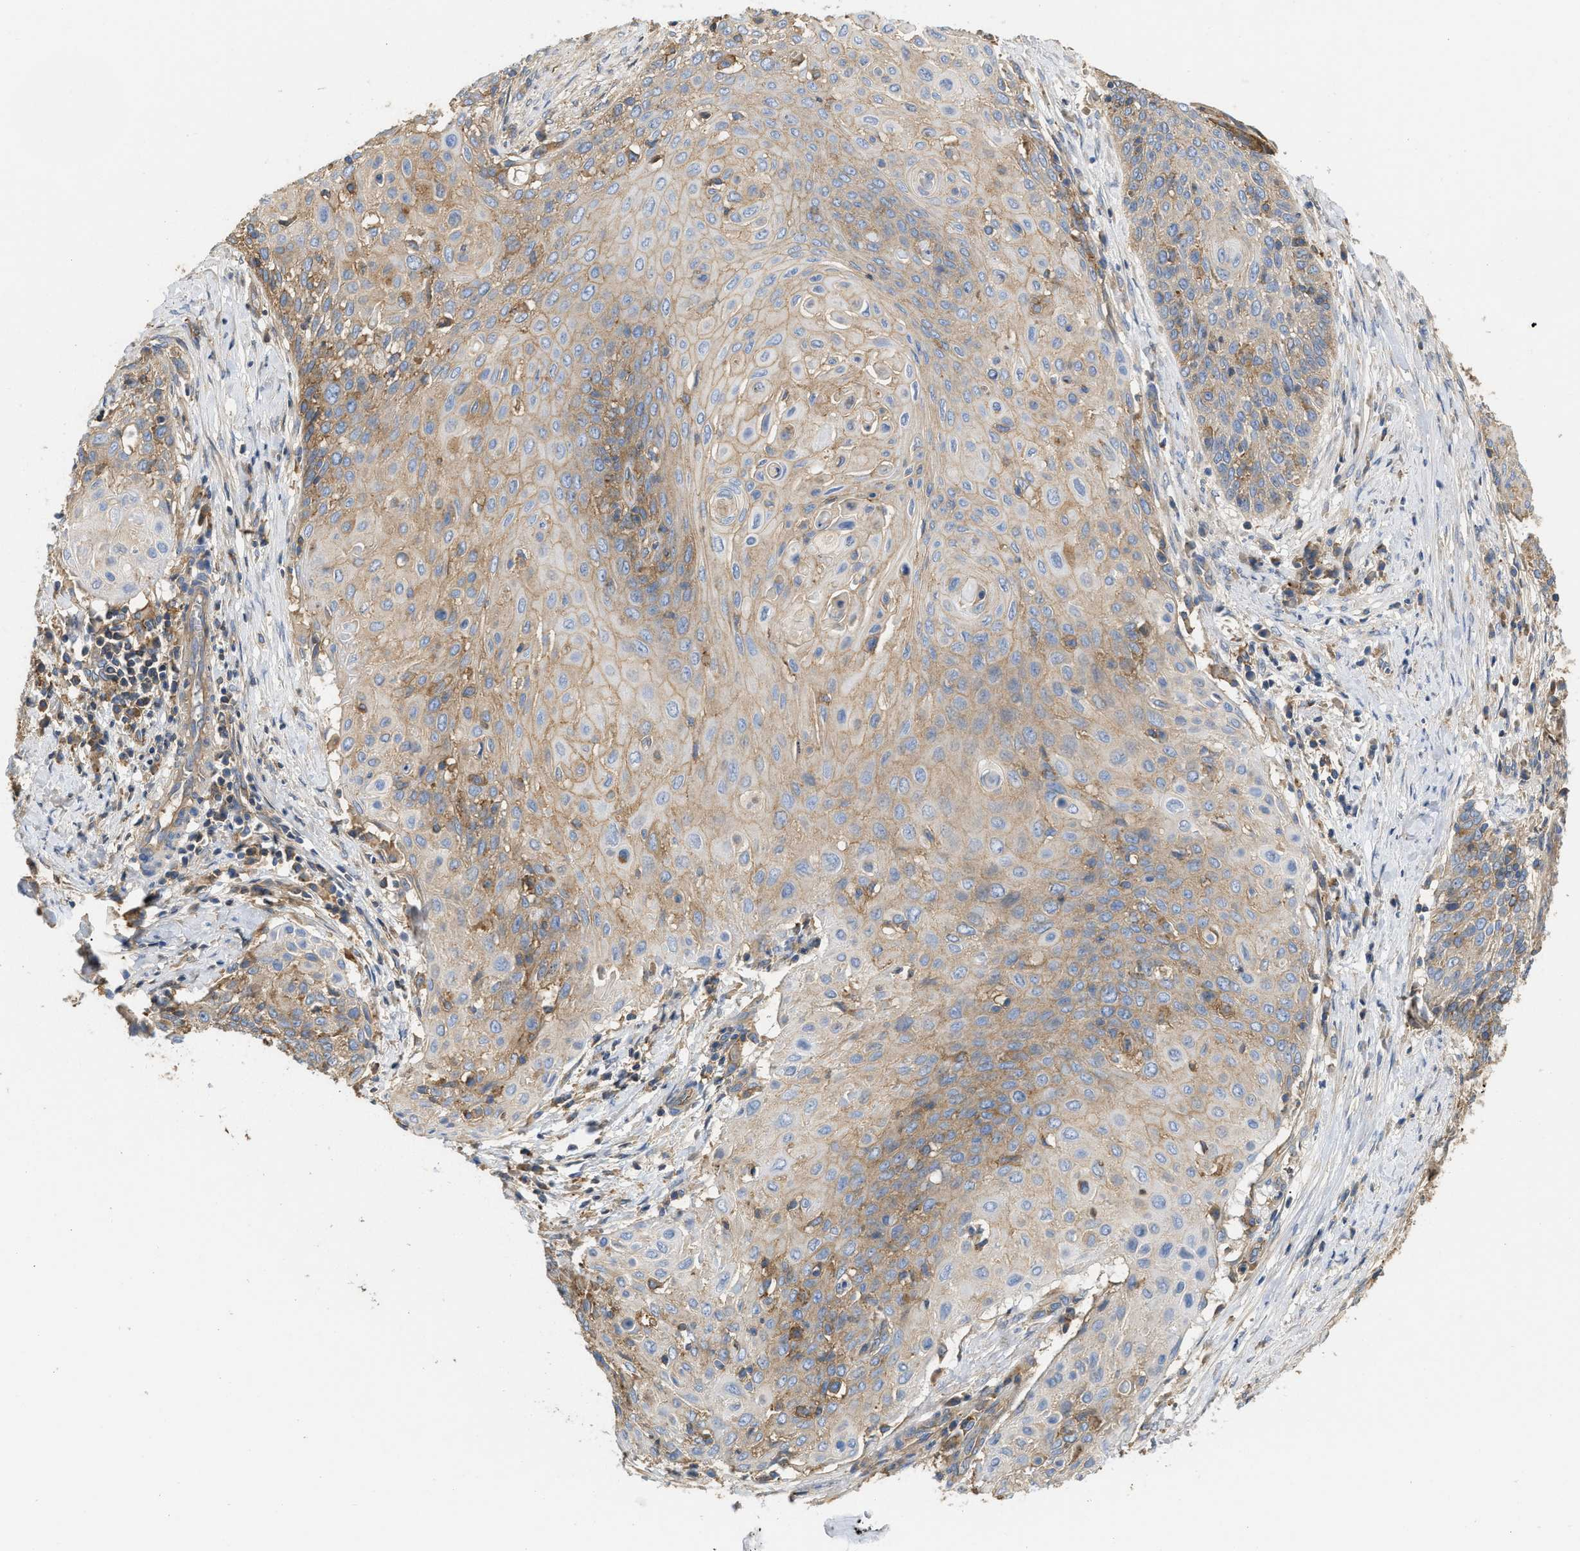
{"staining": {"intensity": "weak", "quantity": ">75%", "location": "cytoplasmic/membranous"}, "tissue": "cervical cancer", "cell_type": "Tumor cells", "image_type": "cancer", "snomed": [{"axis": "morphology", "description": "Squamous cell carcinoma, NOS"}, {"axis": "topography", "description": "Cervix"}], "caption": "Weak cytoplasmic/membranous staining for a protein is present in approximately >75% of tumor cells of cervical cancer (squamous cell carcinoma) using IHC.", "gene": "GNB4", "patient": {"sex": "female", "age": 39}}